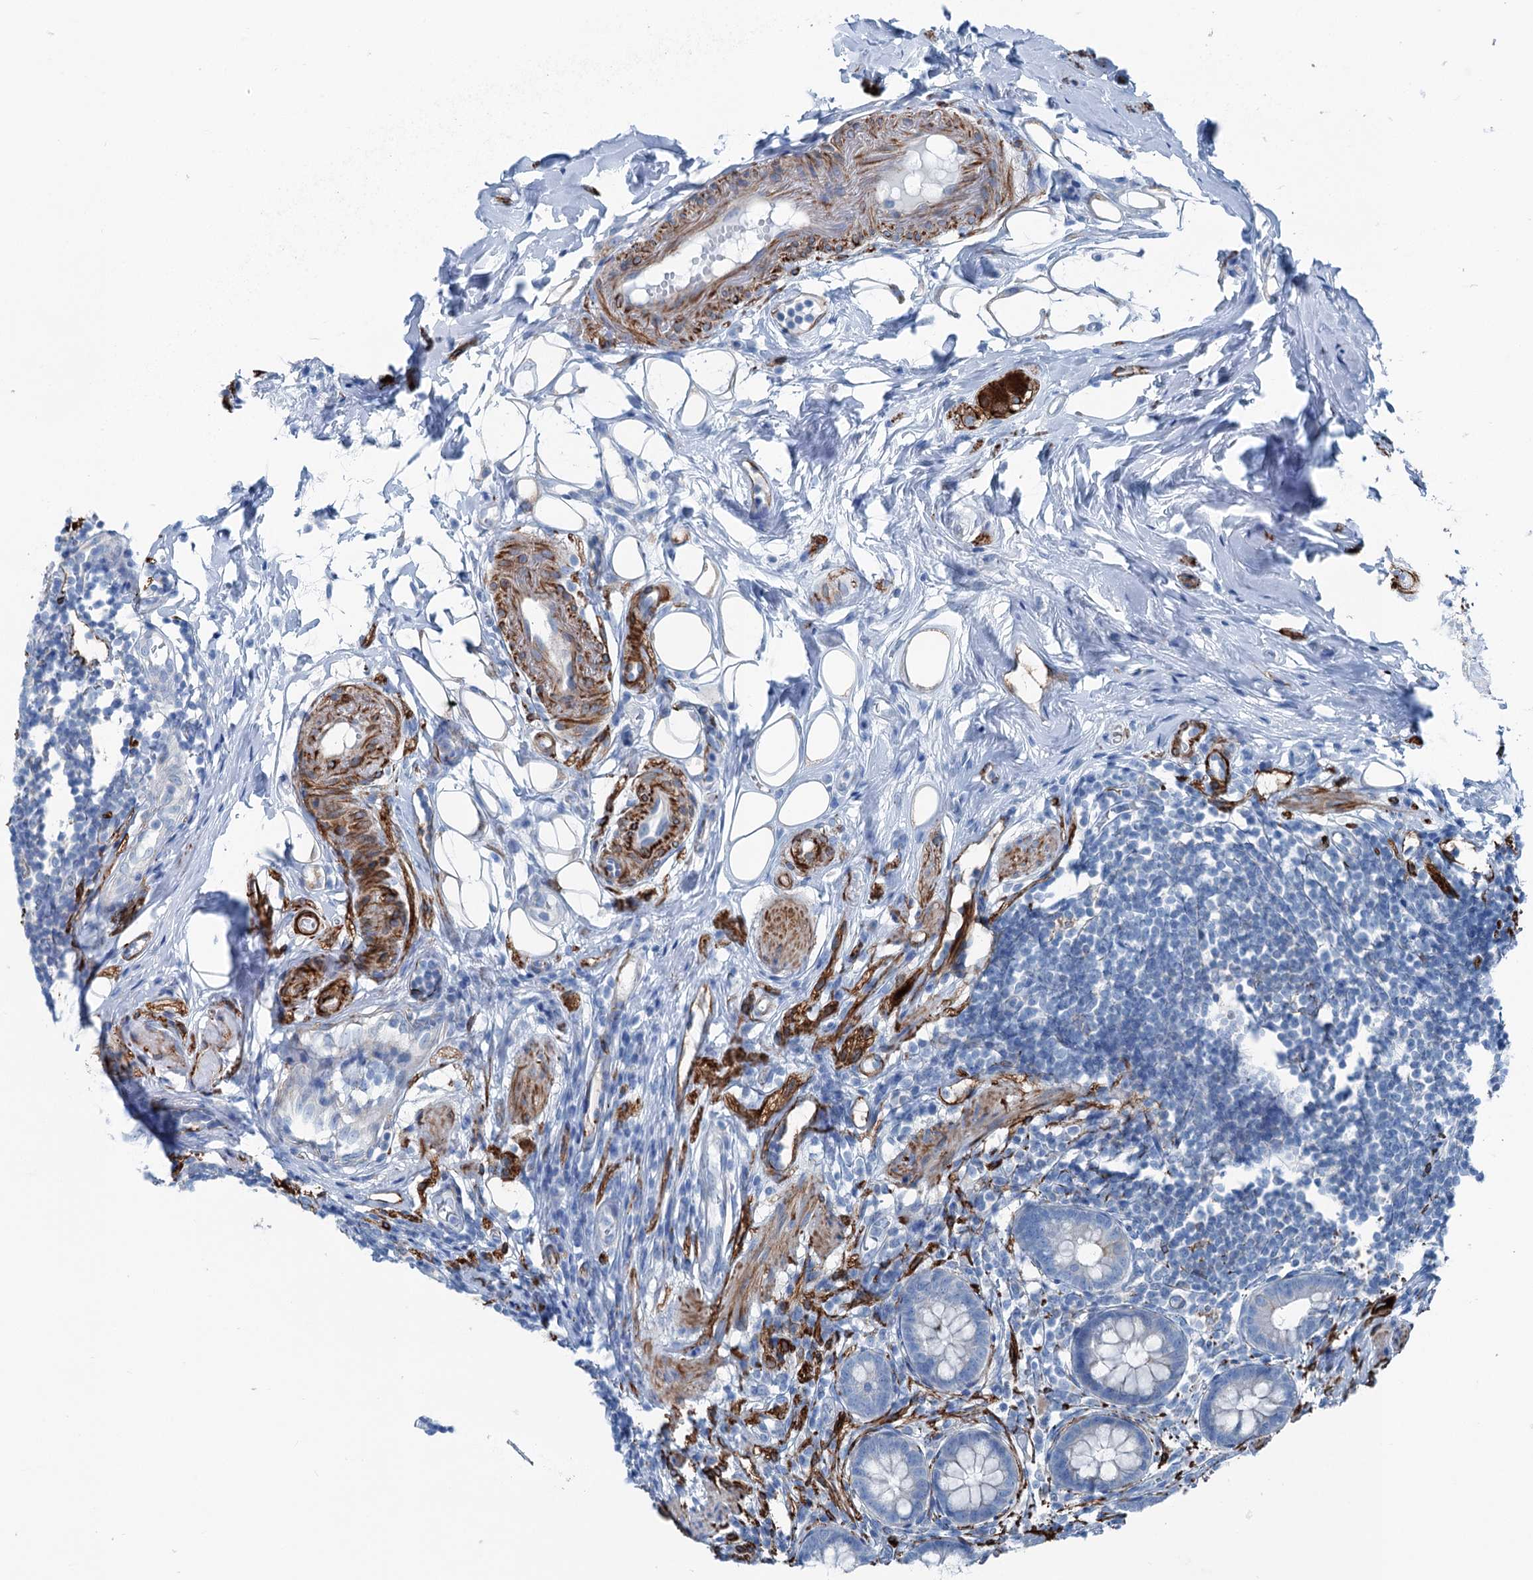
{"staining": {"intensity": "negative", "quantity": "none", "location": "none"}, "tissue": "appendix", "cell_type": "Glandular cells", "image_type": "normal", "snomed": [{"axis": "morphology", "description": "Normal tissue, NOS"}, {"axis": "topography", "description": "Appendix"}], "caption": "Human appendix stained for a protein using IHC demonstrates no expression in glandular cells.", "gene": "CALCOCO1", "patient": {"sex": "female", "age": 62}}